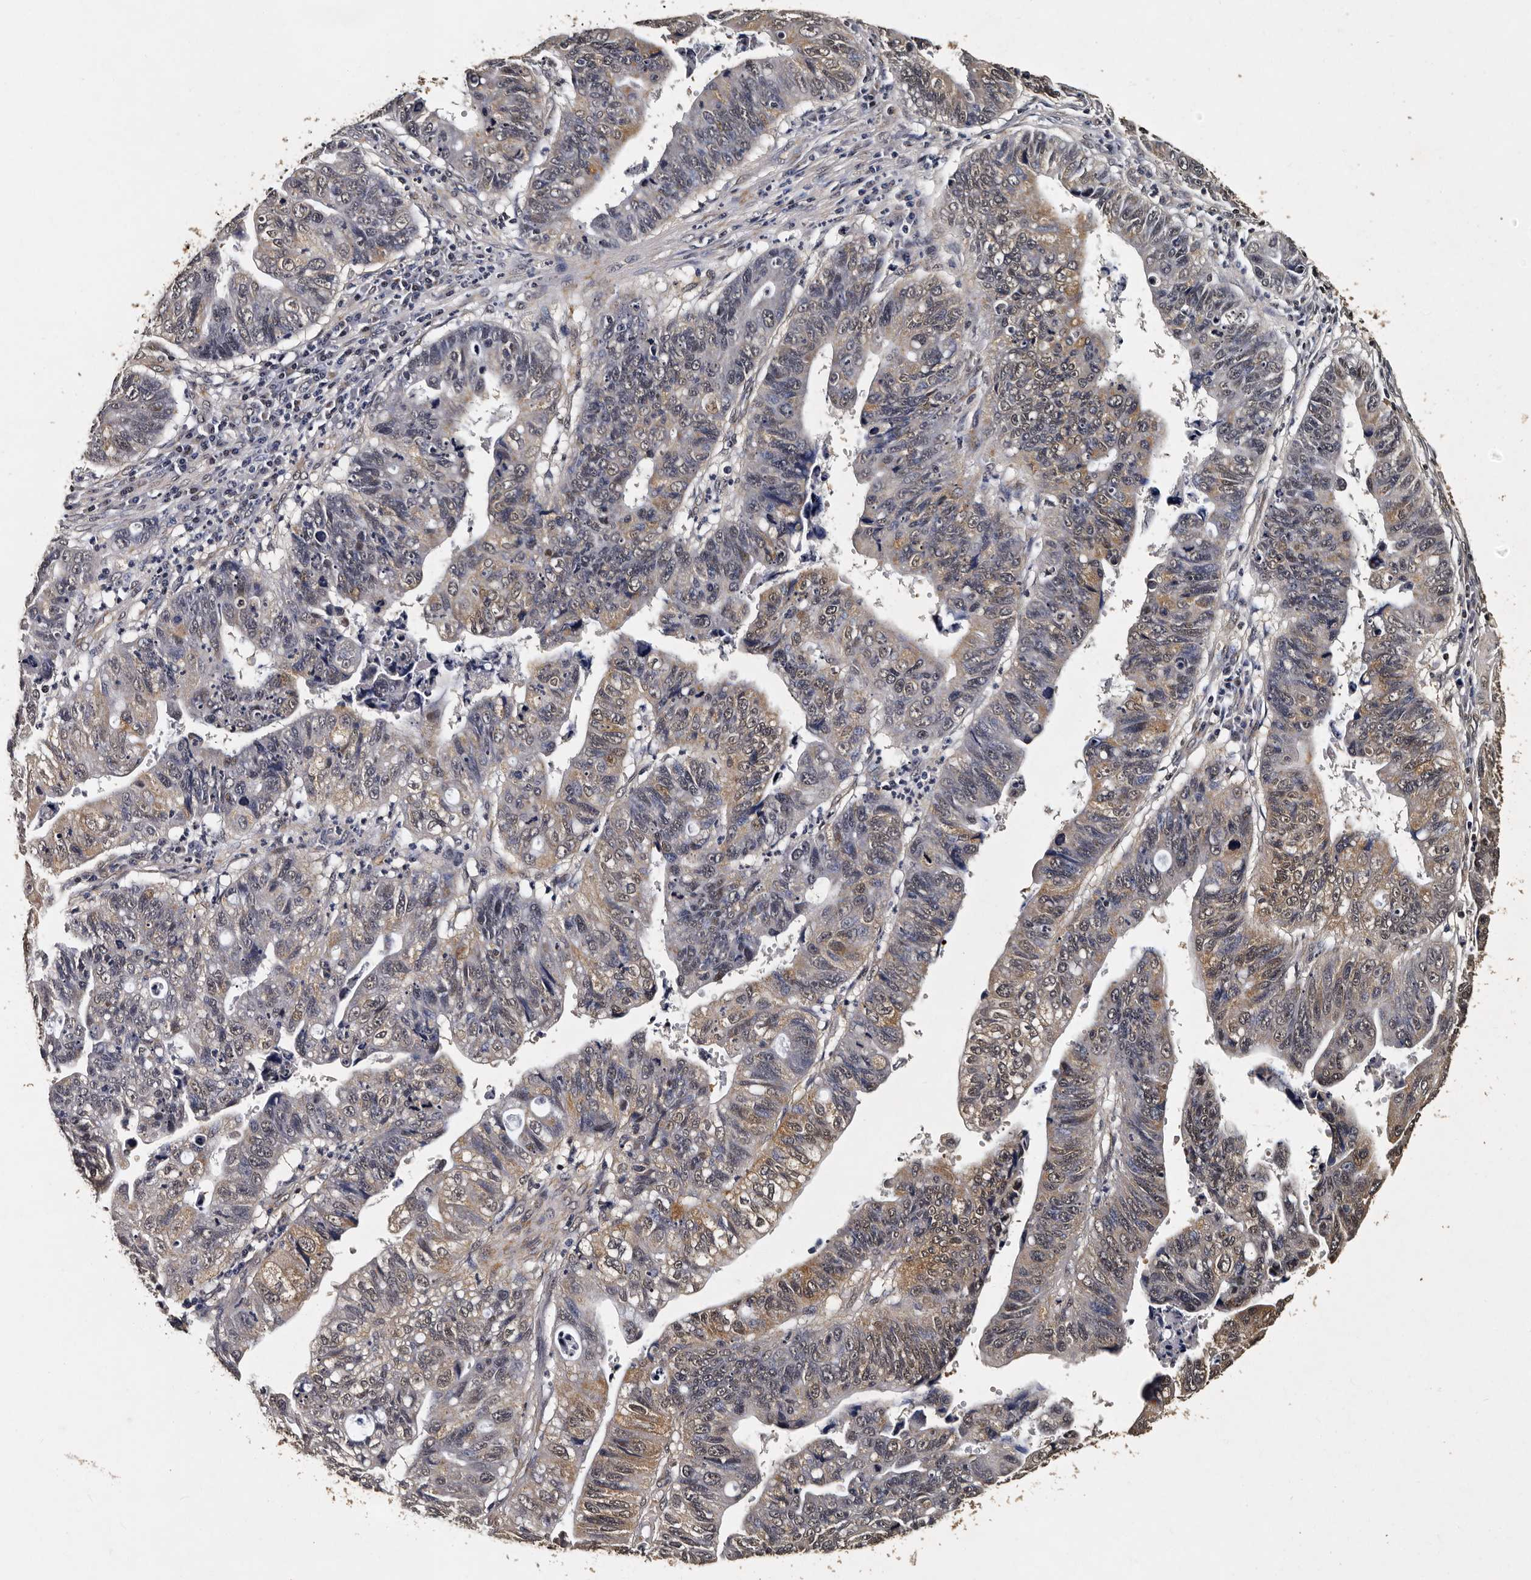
{"staining": {"intensity": "moderate", "quantity": "25%-75%", "location": "cytoplasmic/membranous,nuclear"}, "tissue": "stomach cancer", "cell_type": "Tumor cells", "image_type": "cancer", "snomed": [{"axis": "morphology", "description": "Adenocarcinoma, NOS"}, {"axis": "topography", "description": "Stomach"}], "caption": "High-magnification brightfield microscopy of stomach adenocarcinoma stained with DAB (brown) and counterstained with hematoxylin (blue). tumor cells exhibit moderate cytoplasmic/membranous and nuclear staining is appreciated in approximately25%-75% of cells.", "gene": "CPNE3", "patient": {"sex": "male", "age": 59}}